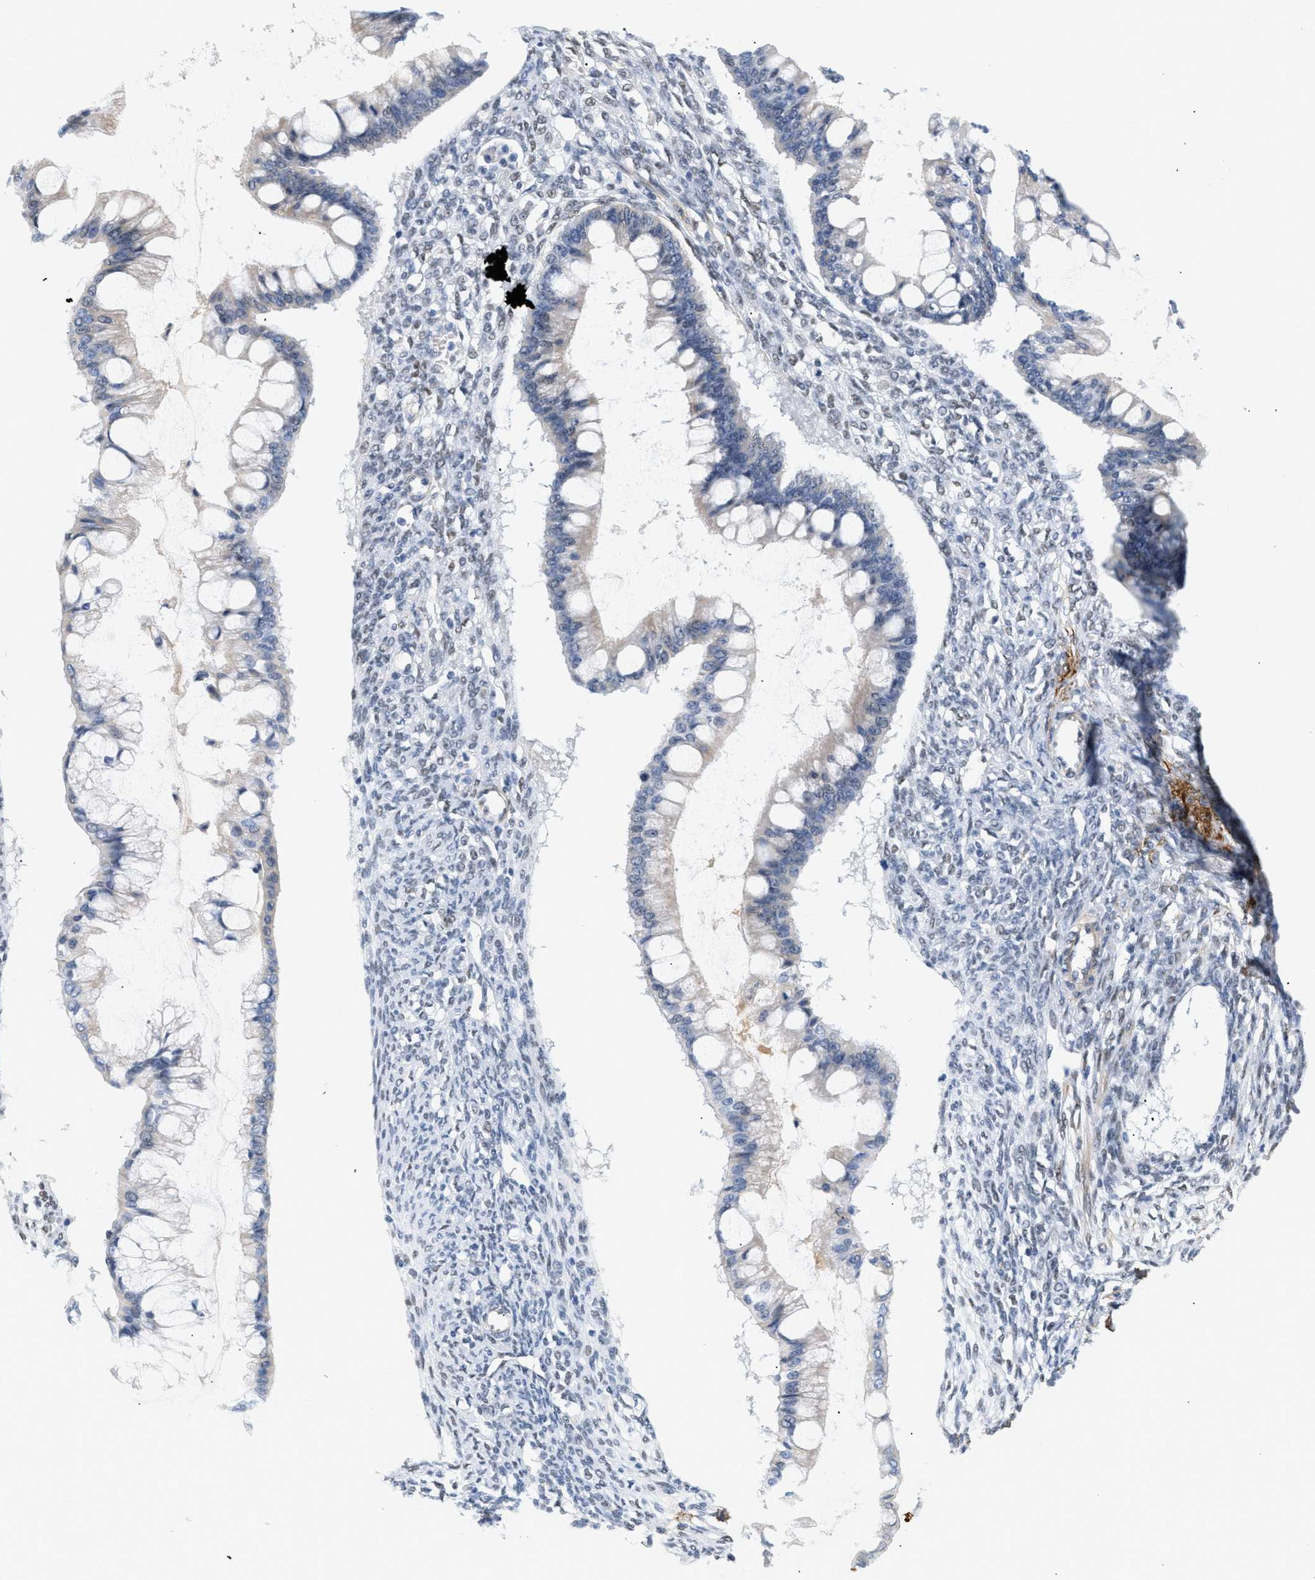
{"staining": {"intensity": "negative", "quantity": "none", "location": "none"}, "tissue": "ovarian cancer", "cell_type": "Tumor cells", "image_type": "cancer", "snomed": [{"axis": "morphology", "description": "Cystadenocarcinoma, mucinous, NOS"}, {"axis": "topography", "description": "Ovary"}], "caption": "Immunohistochemical staining of human ovarian cancer (mucinous cystadenocarcinoma) demonstrates no significant positivity in tumor cells.", "gene": "ELN", "patient": {"sex": "female", "age": 73}}